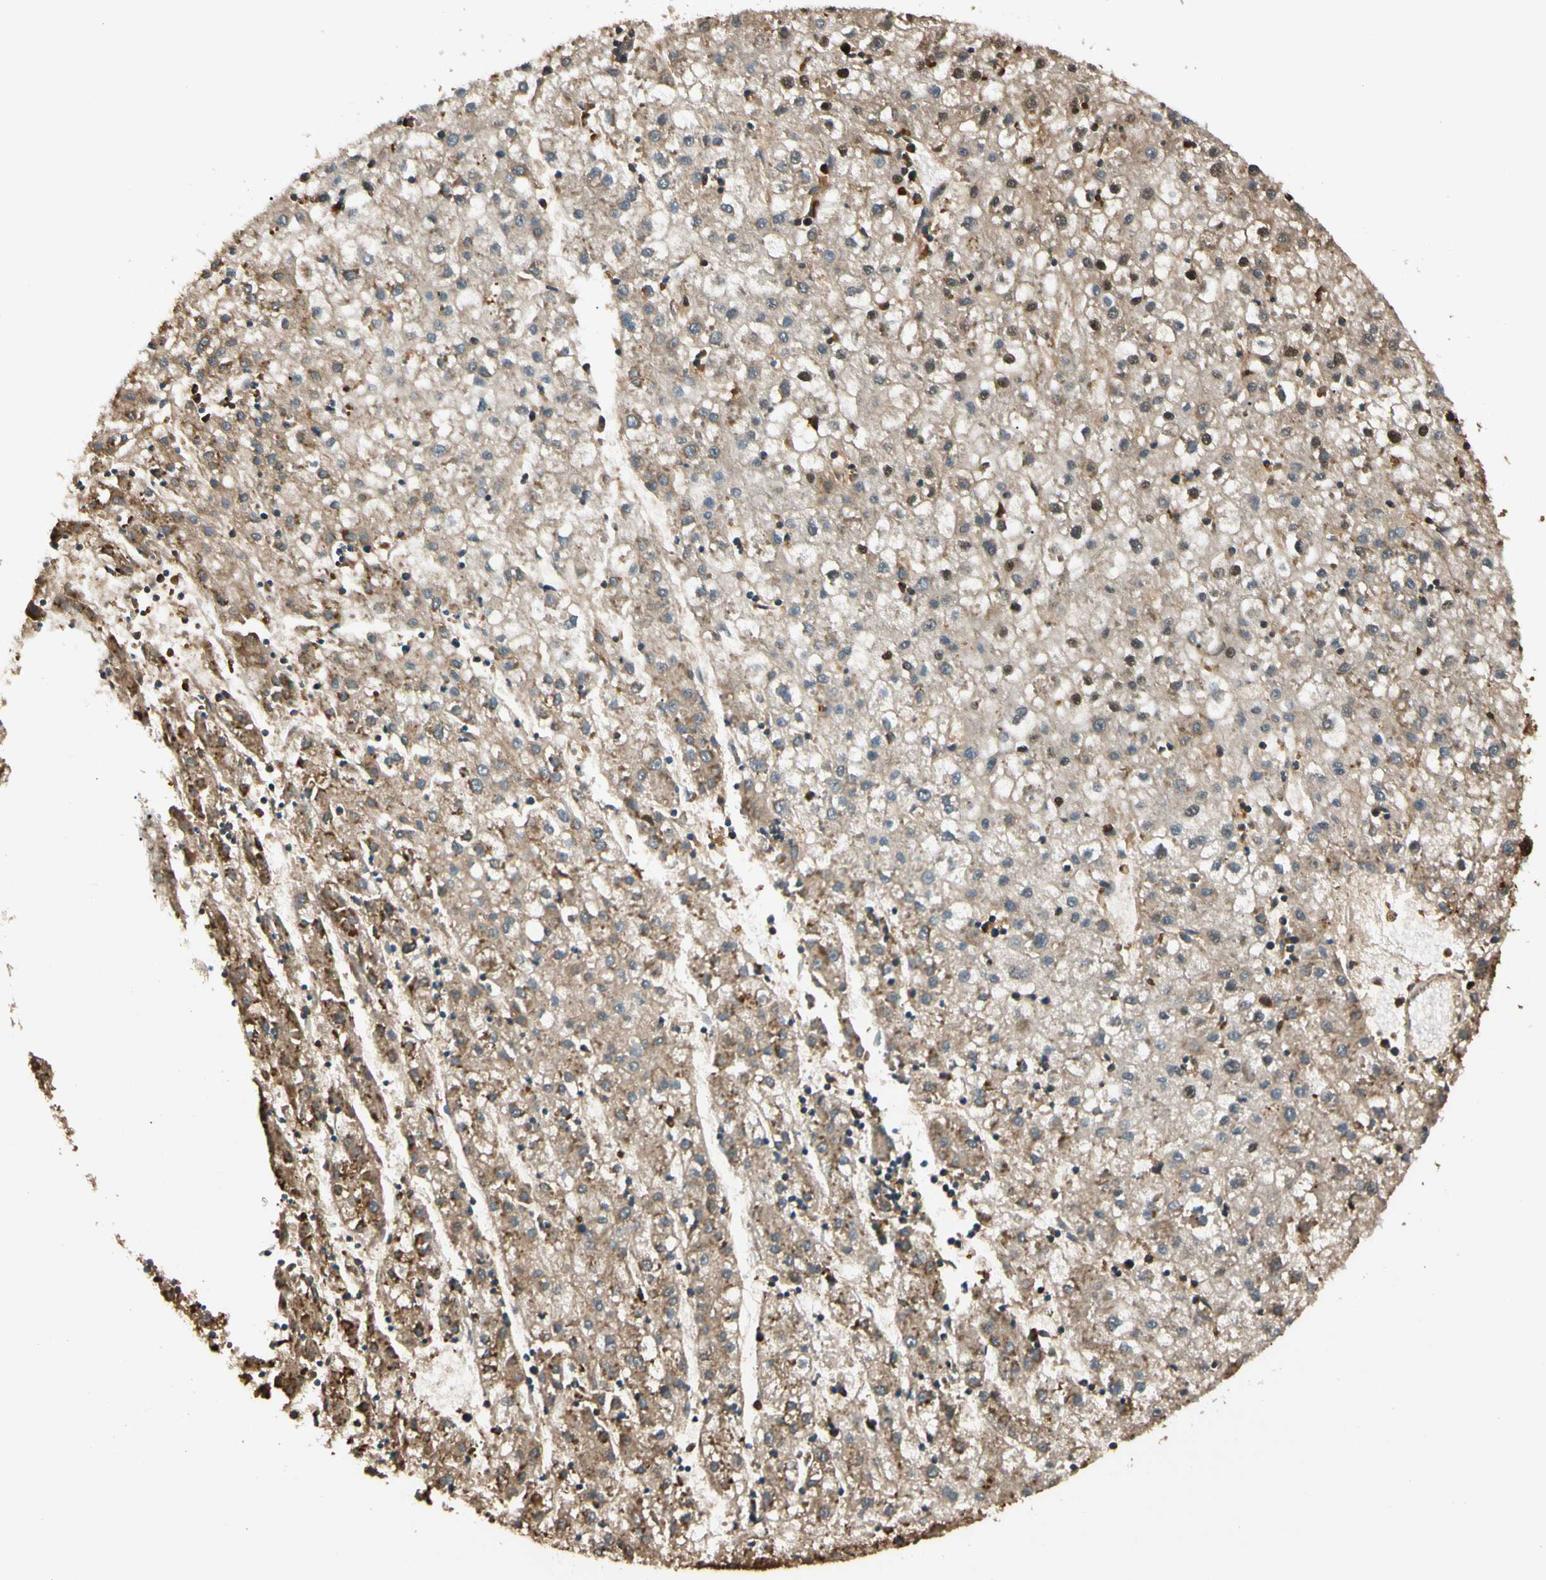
{"staining": {"intensity": "strong", "quantity": ">75%", "location": "cytoplasmic/membranous,nuclear"}, "tissue": "liver cancer", "cell_type": "Tumor cells", "image_type": "cancer", "snomed": [{"axis": "morphology", "description": "Carcinoma, Hepatocellular, NOS"}, {"axis": "topography", "description": "Liver"}], "caption": "Hepatocellular carcinoma (liver) tissue displays strong cytoplasmic/membranous and nuclear expression in about >75% of tumor cells", "gene": "PNCK", "patient": {"sex": "male", "age": 72}}